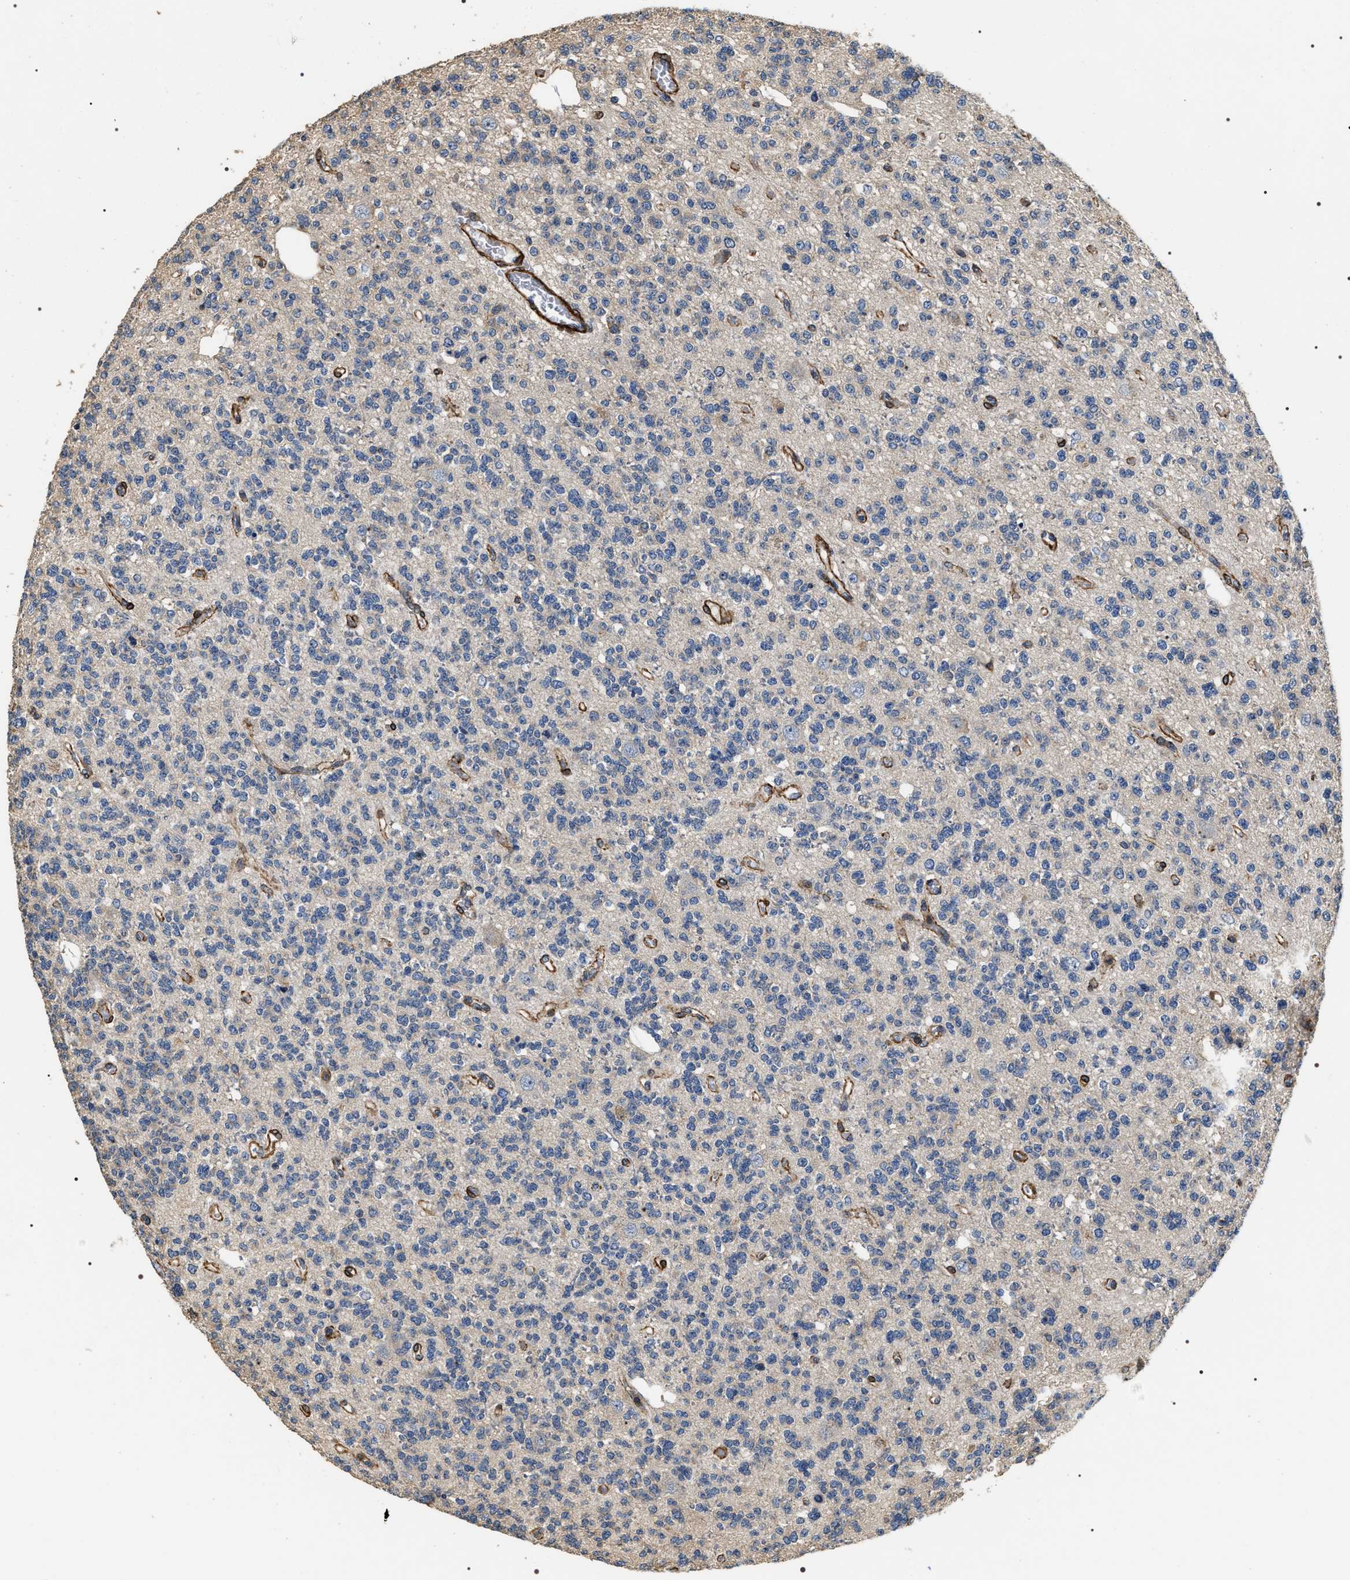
{"staining": {"intensity": "negative", "quantity": "none", "location": "none"}, "tissue": "glioma", "cell_type": "Tumor cells", "image_type": "cancer", "snomed": [{"axis": "morphology", "description": "Glioma, malignant, Low grade"}, {"axis": "topography", "description": "Brain"}], "caption": "Malignant glioma (low-grade) was stained to show a protein in brown. There is no significant positivity in tumor cells.", "gene": "ZC3HAV1L", "patient": {"sex": "male", "age": 38}}